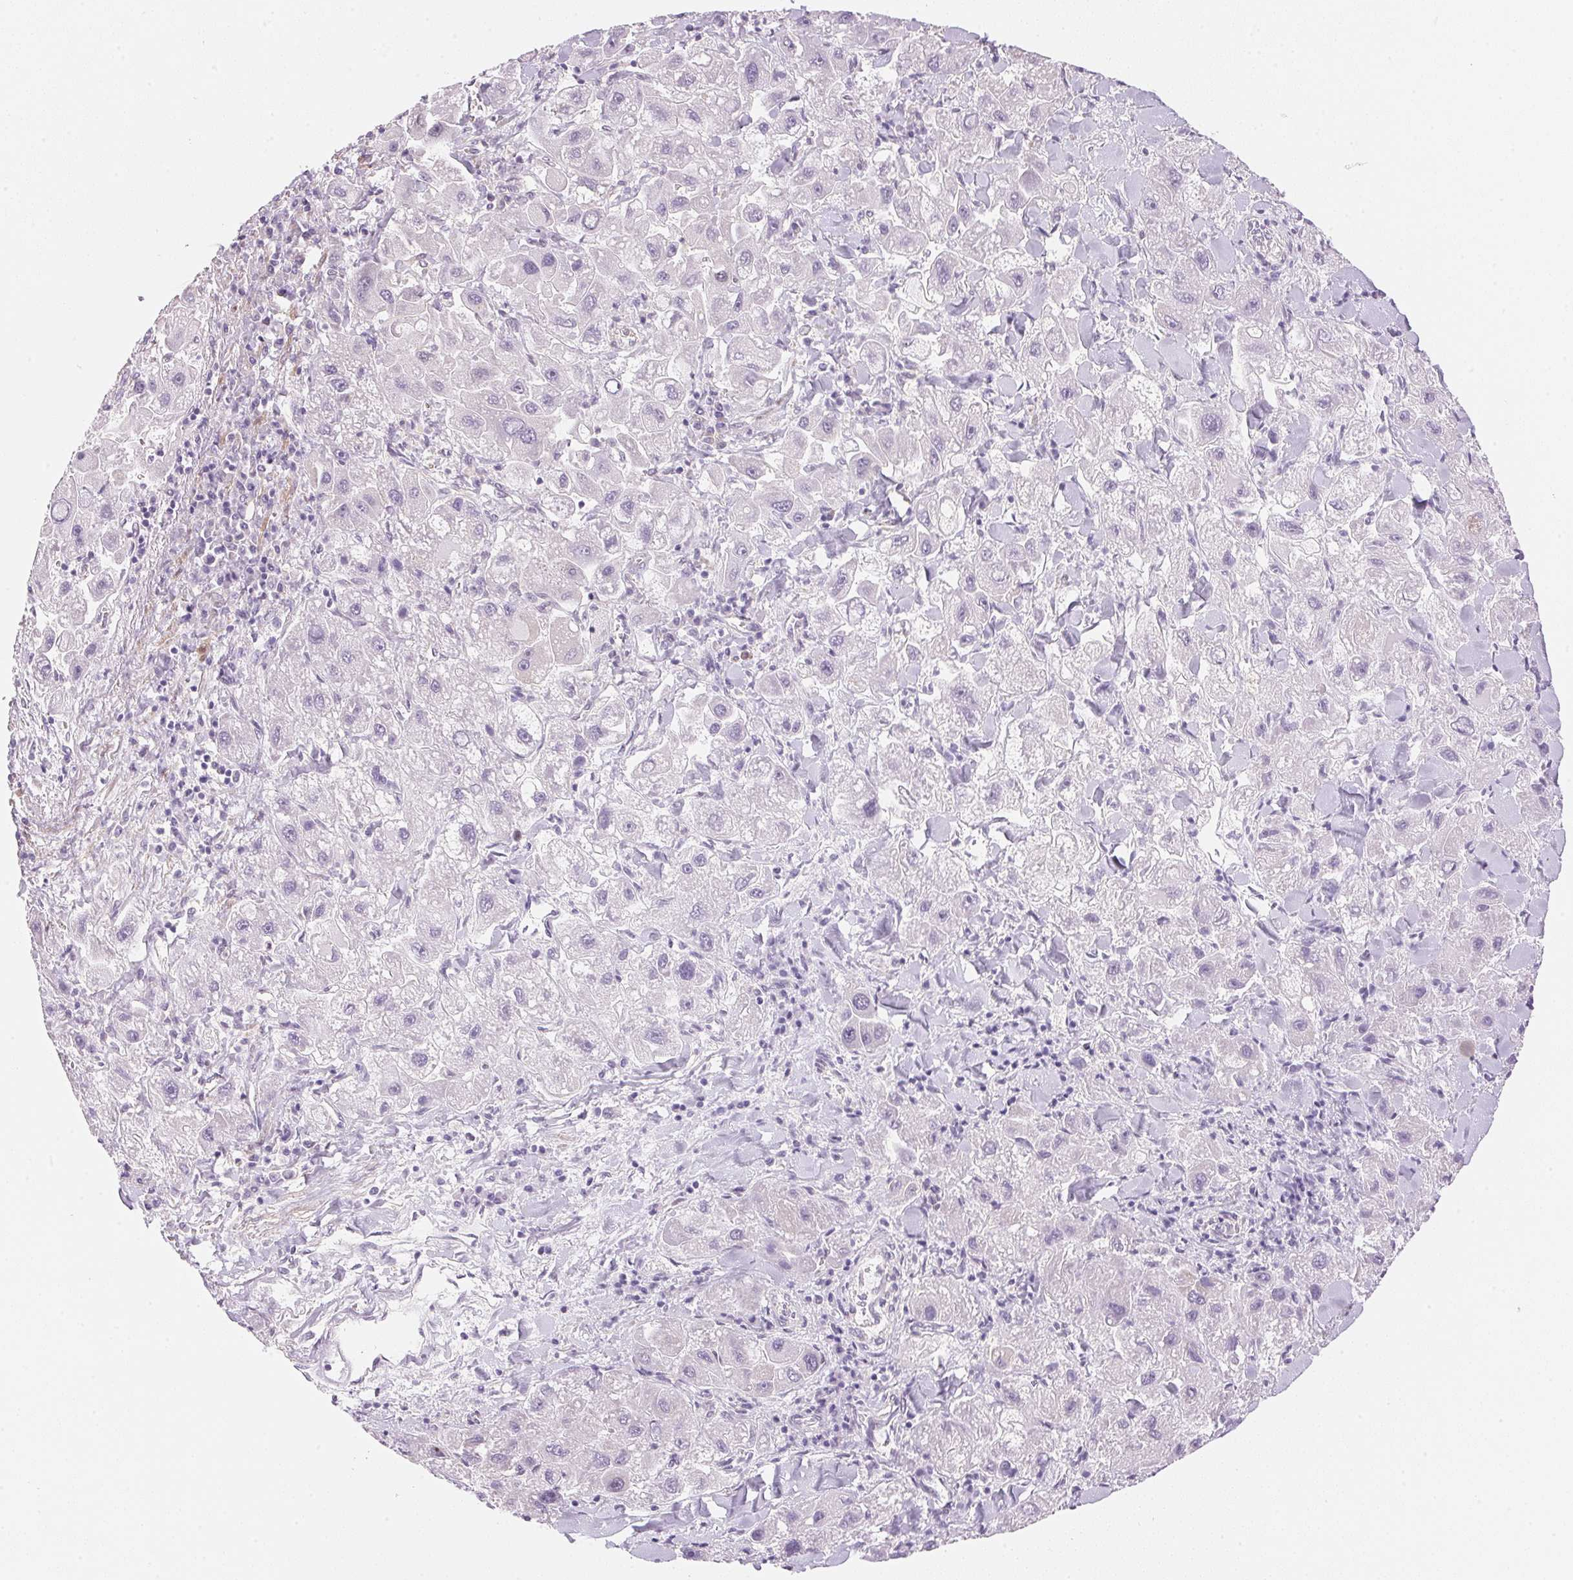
{"staining": {"intensity": "negative", "quantity": "none", "location": "none"}, "tissue": "liver cancer", "cell_type": "Tumor cells", "image_type": "cancer", "snomed": [{"axis": "morphology", "description": "Carcinoma, Hepatocellular, NOS"}, {"axis": "topography", "description": "Liver"}], "caption": "Liver cancer was stained to show a protein in brown. There is no significant positivity in tumor cells. Brightfield microscopy of immunohistochemistry stained with DAB (3,3'-diaminobenzidine) (brown) and hematoxylin (blue), captured at high magnification.", "gene": "SMTN", "patient": {"sex": "male", "age": 24}}